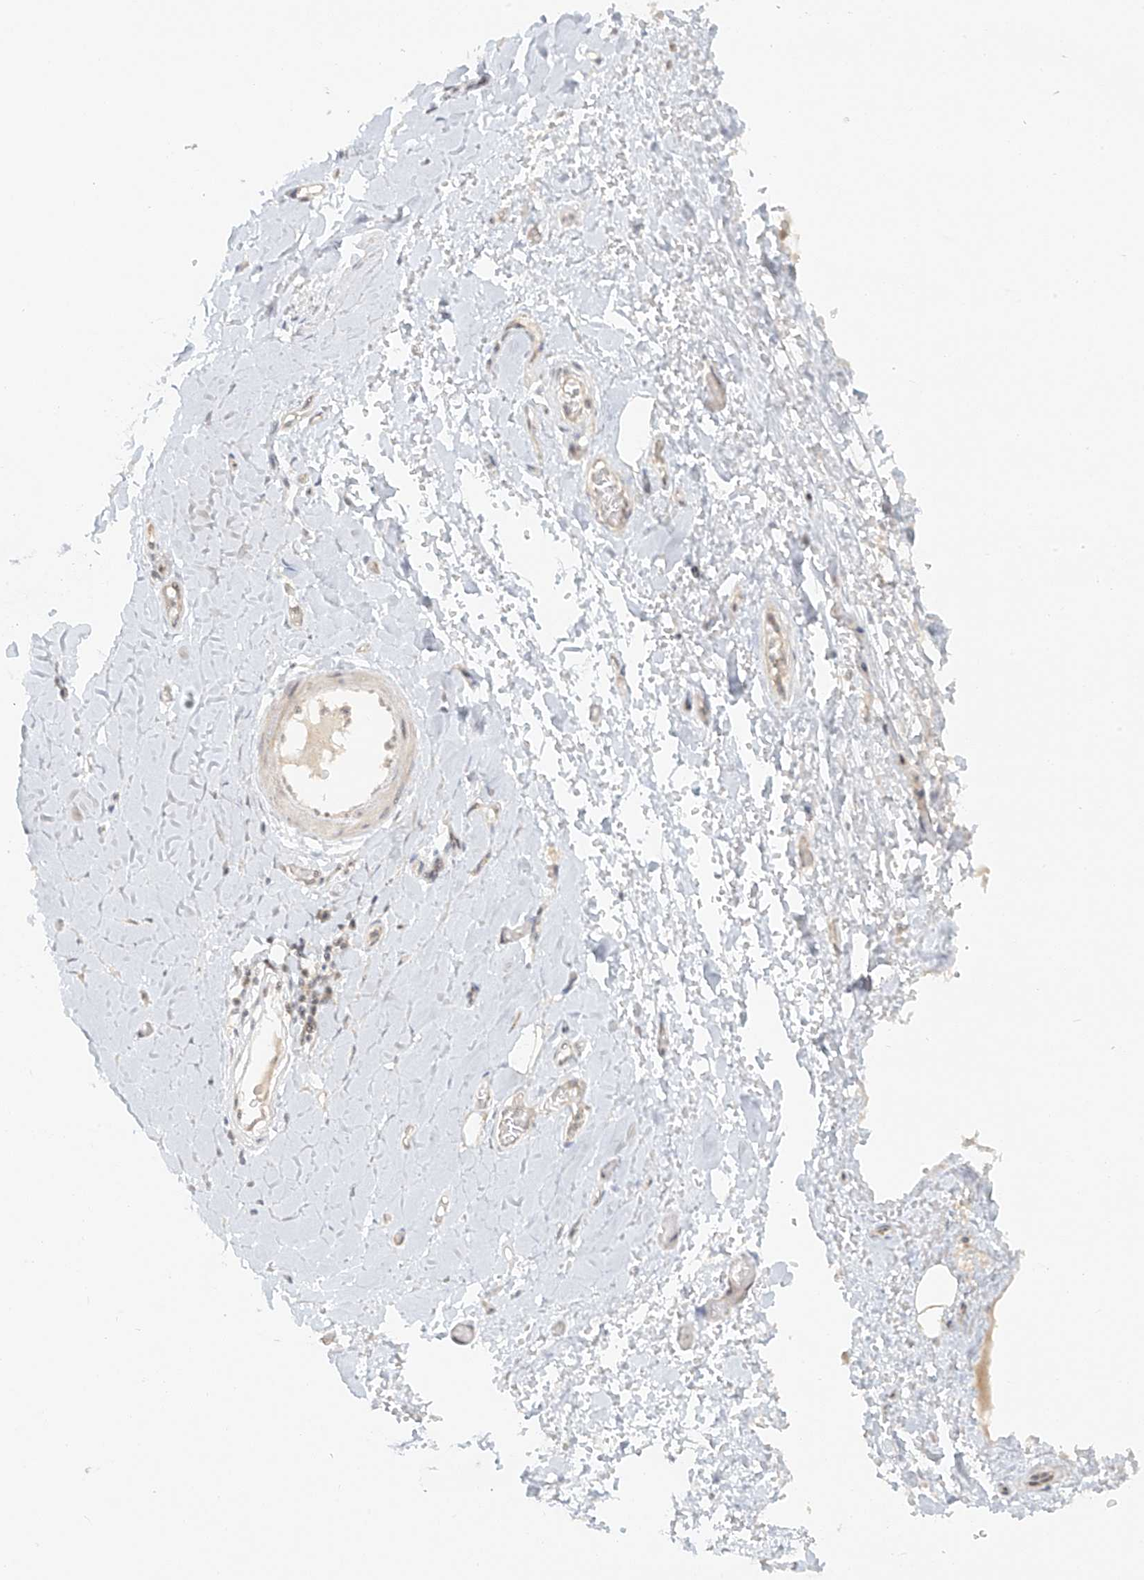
{"staining": {"intensity": "negative", "quantity": "none", "location": "none"}, "tissue": "adipose tissue", "cell_type": "Adipocytes", "image_type": "normal", "snomed": [{"axis": "morphology", "description": "Normal tissue, NOS"}, {"axis": "morphology", "description": "Adenocarcinoma, NOS"}, {"axis": "topography", "description": "Stomach, upper"}, {"axis": "topography", "description": "Peripheral nerve tissue"}], "caption": "This is an immunohistochemistry image of unremarkable human adipose tissue. There is no expression in adipocytes.", "gene": "MIPEP", "patient": {"sex": "male", "age": 62}}